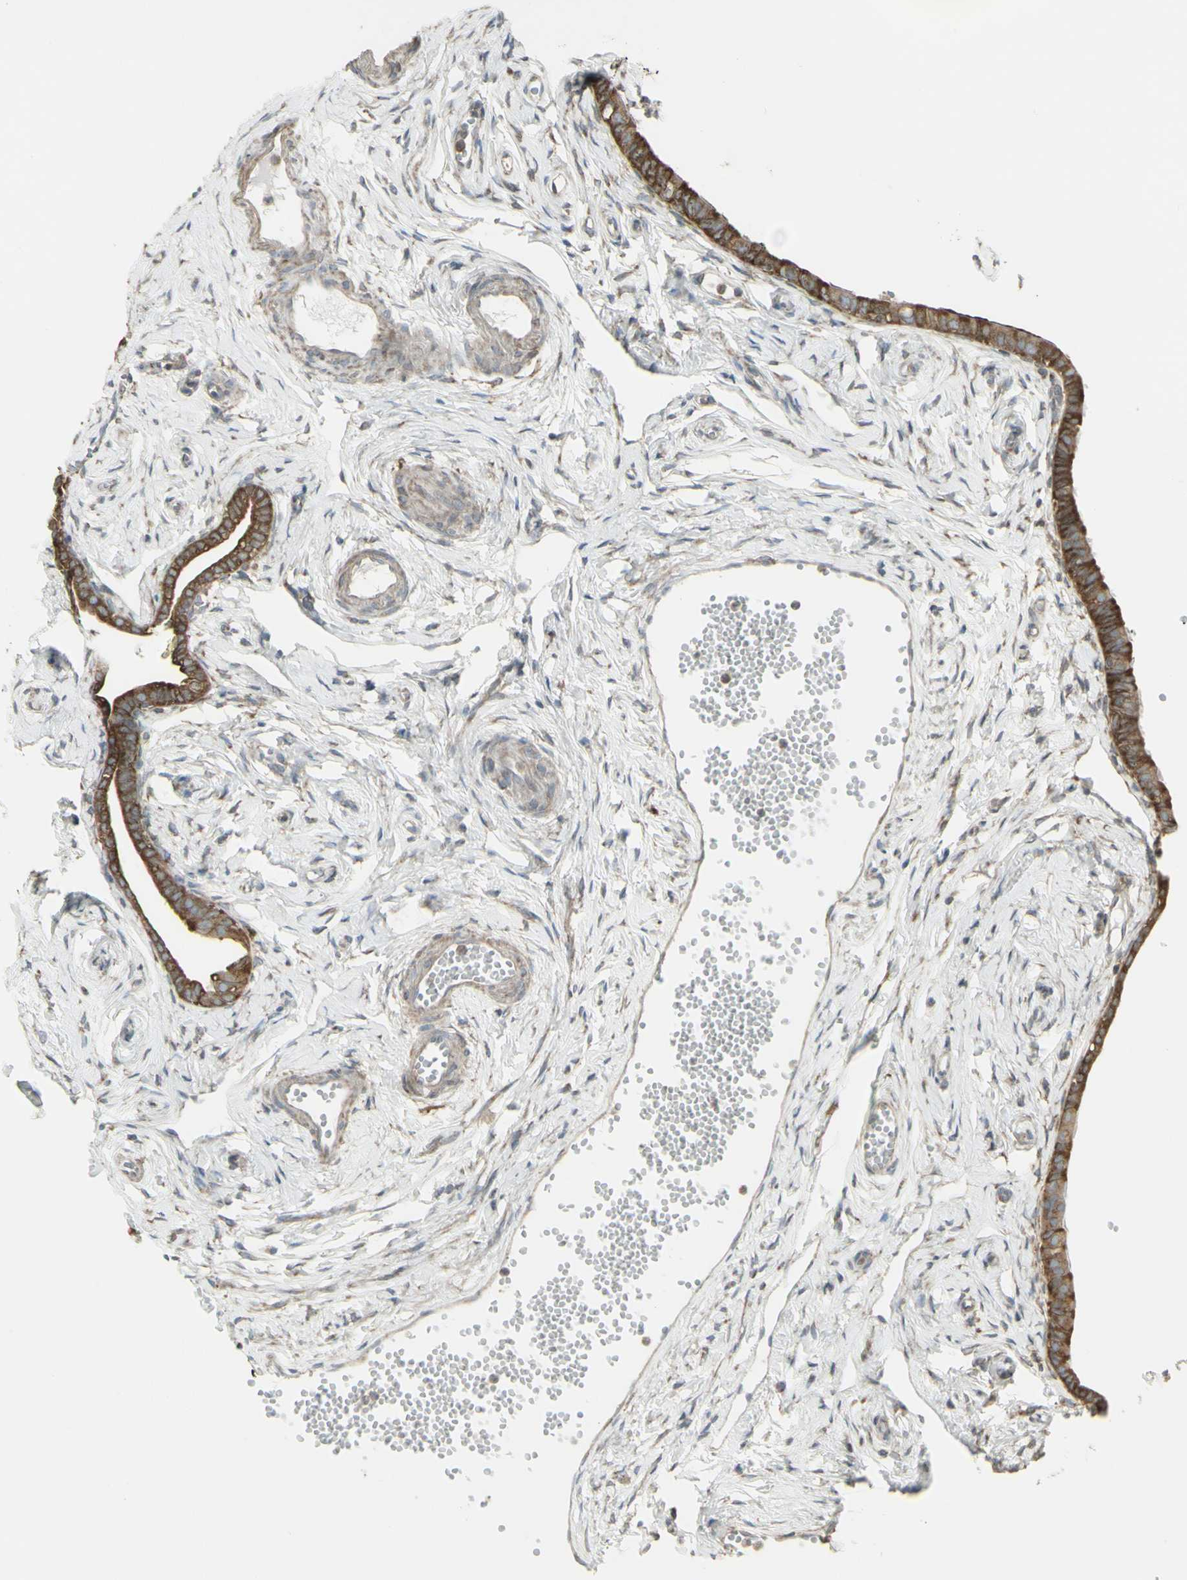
{"staining": {"intensity": "strong", "quantity": ">75%", "location": "cytoplasmic/membranous"}, "tissue": "fallopian tube", "cell_type": "Glandular cells", "image_type": "normal", "snomed": [{"axis": "morphology", "description": "Normal tissue, NOS"}, {"axis": "topography", "description": "Fallopian tube"}], "caption": "The micrograph shows a brown stain indicating the presence of a protein in the cytoplasmic/membranous of glandular cells in fallopian tube. The protein of interest is stained brown, and the nuclei are stained in blue (DAB (3,3'-diaminobenzidine) IHC with brightfield microscopy, high magnification).", "gene": "FKBP3", "patient": {"sex": "female", "age": 71}}